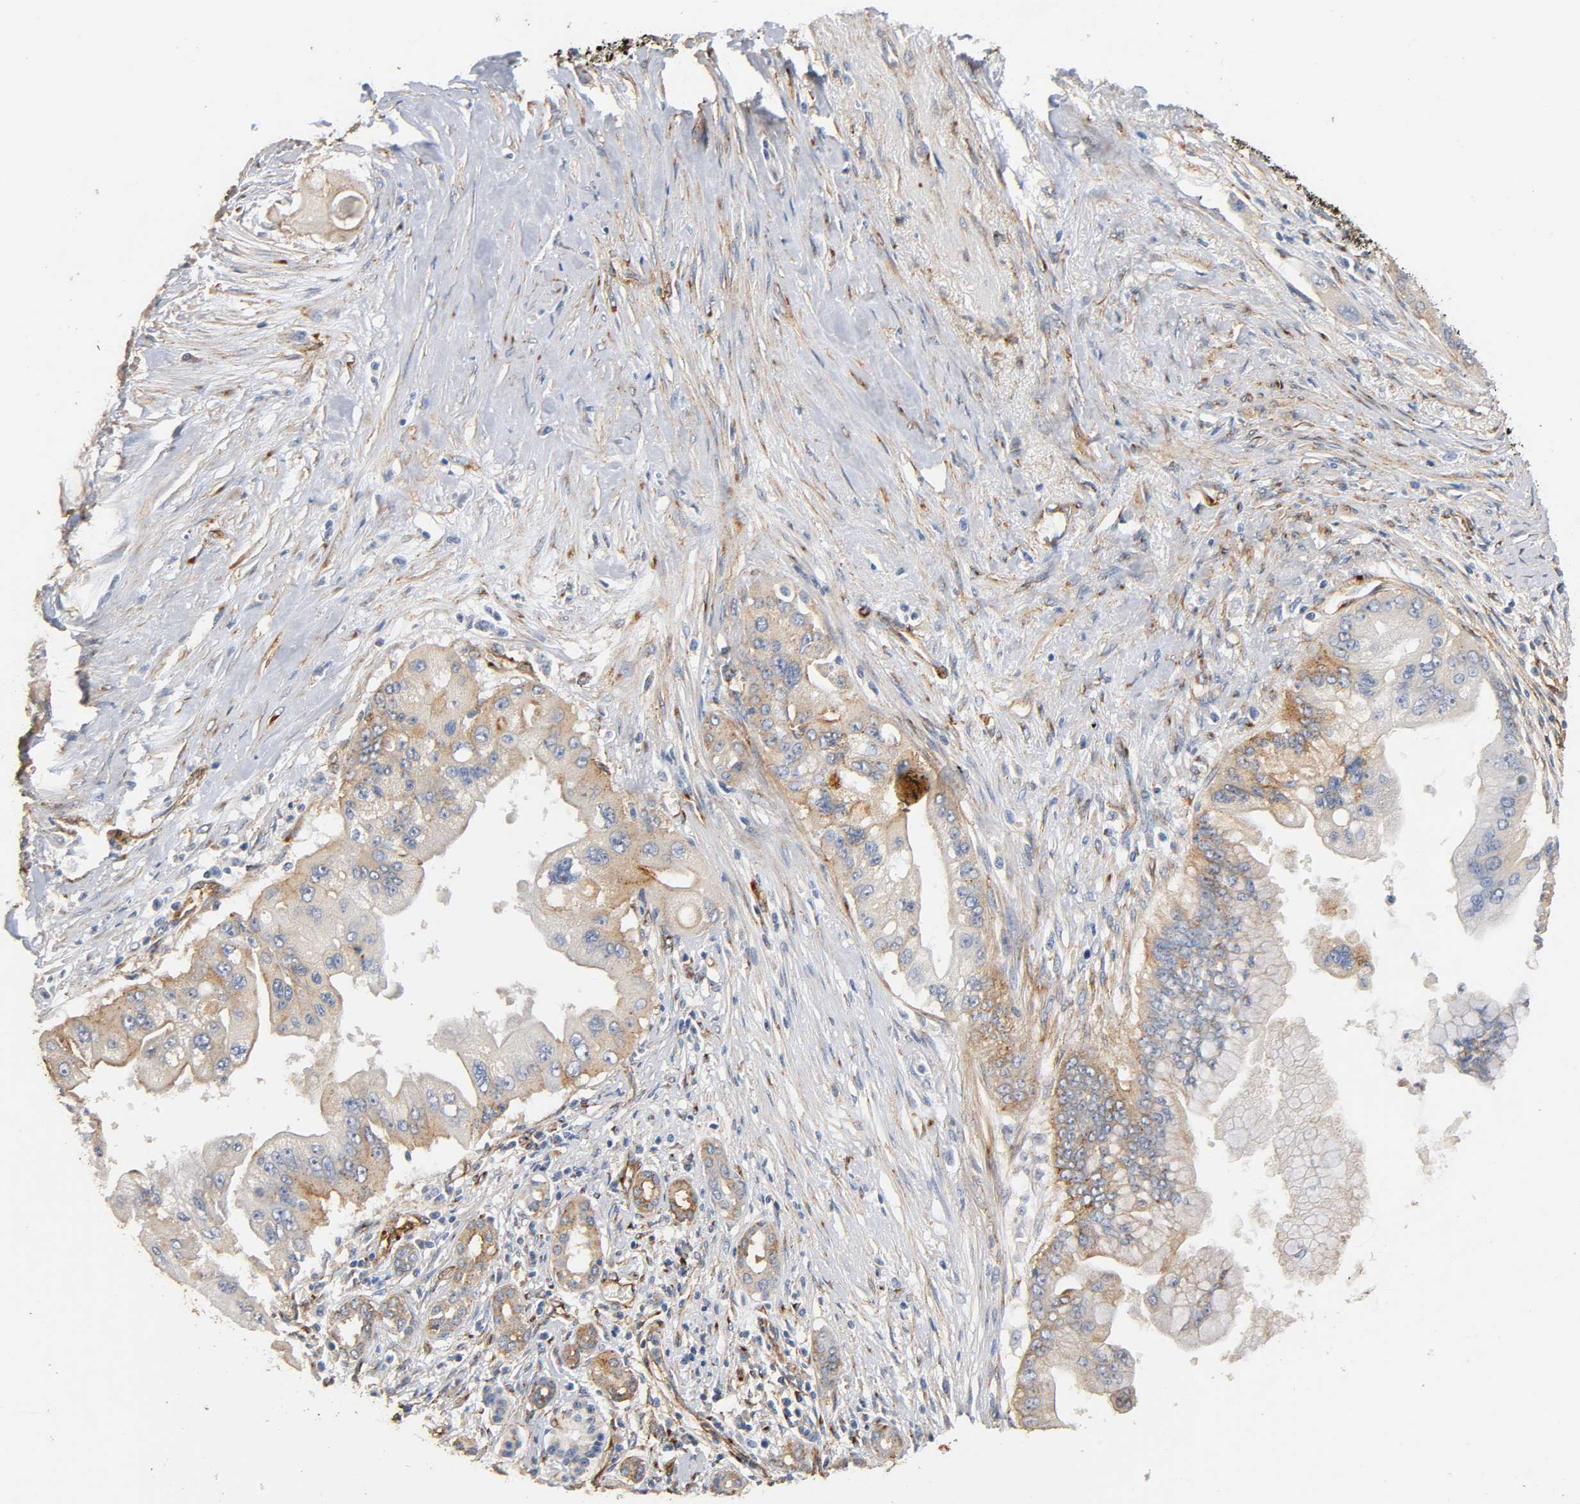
{"staining": {"intensity": "moderate", "quantity": "25%-75%", "location": "cytoplasmic/membranous"}, "tissue": "pancreatic cancer", "cell_type": "Tumor cells", "image_type": "cancer", "snomed": [{"axis": "morphology", "description": "Adenocarcinoma, NOS"}, {"axis": "topography", "description": "Pancreas"}], "caption": "Immunohistochemistry (IHC) staining of pancreatic cancer (adenocarcinoma), which displays medium levels of moderate cytoplasmic/membranous expression in approximately 25%-75% of tumor cells indicating moderate cytoplasmic/membranous protein expression. The staining was performed using DAB (3,3'-diaminobenzidine) (brown) for protein detection and nuclei were counterstained in hematoxylin (blue).", "gene": "IFITM3", "patient": {"sex": "male", "age": 59}}